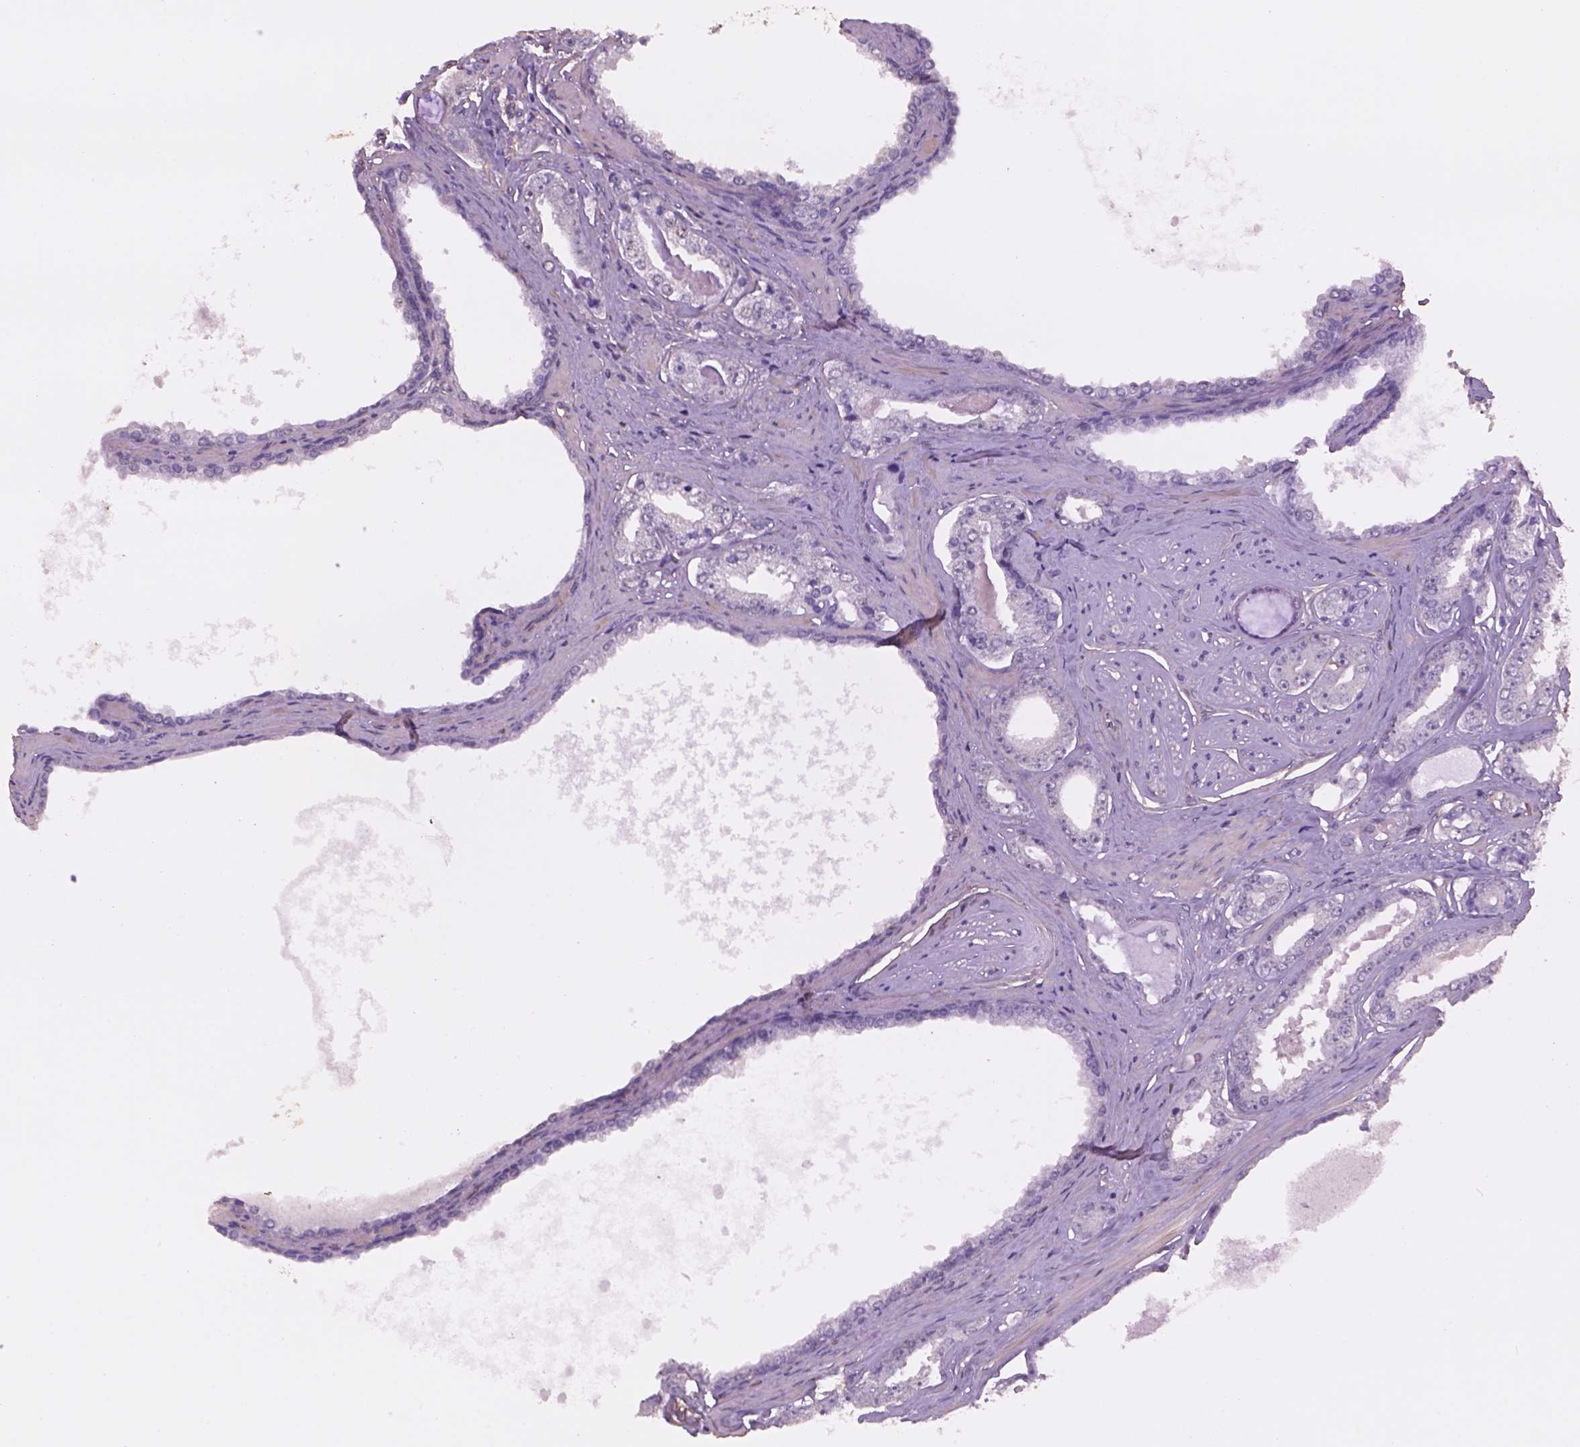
{"staining": {"intensity": "negative", "quantity": "none", "location": "none"}, "tissue": "prostate cancer", "cell_type": "Tumor cells", "image_type": "cancer", "snomed": [{"axis": "morphology", "description": "Adenocarcinoma, NOS"}, {"axis": "topography", "description": "Prostate"}], "caption": "Prostate cancer stained for a protein using IHC demonstrates no positivity tumor cells.", "gene": "LIN7A", "patient": {"sex": "male", "age": 64}}